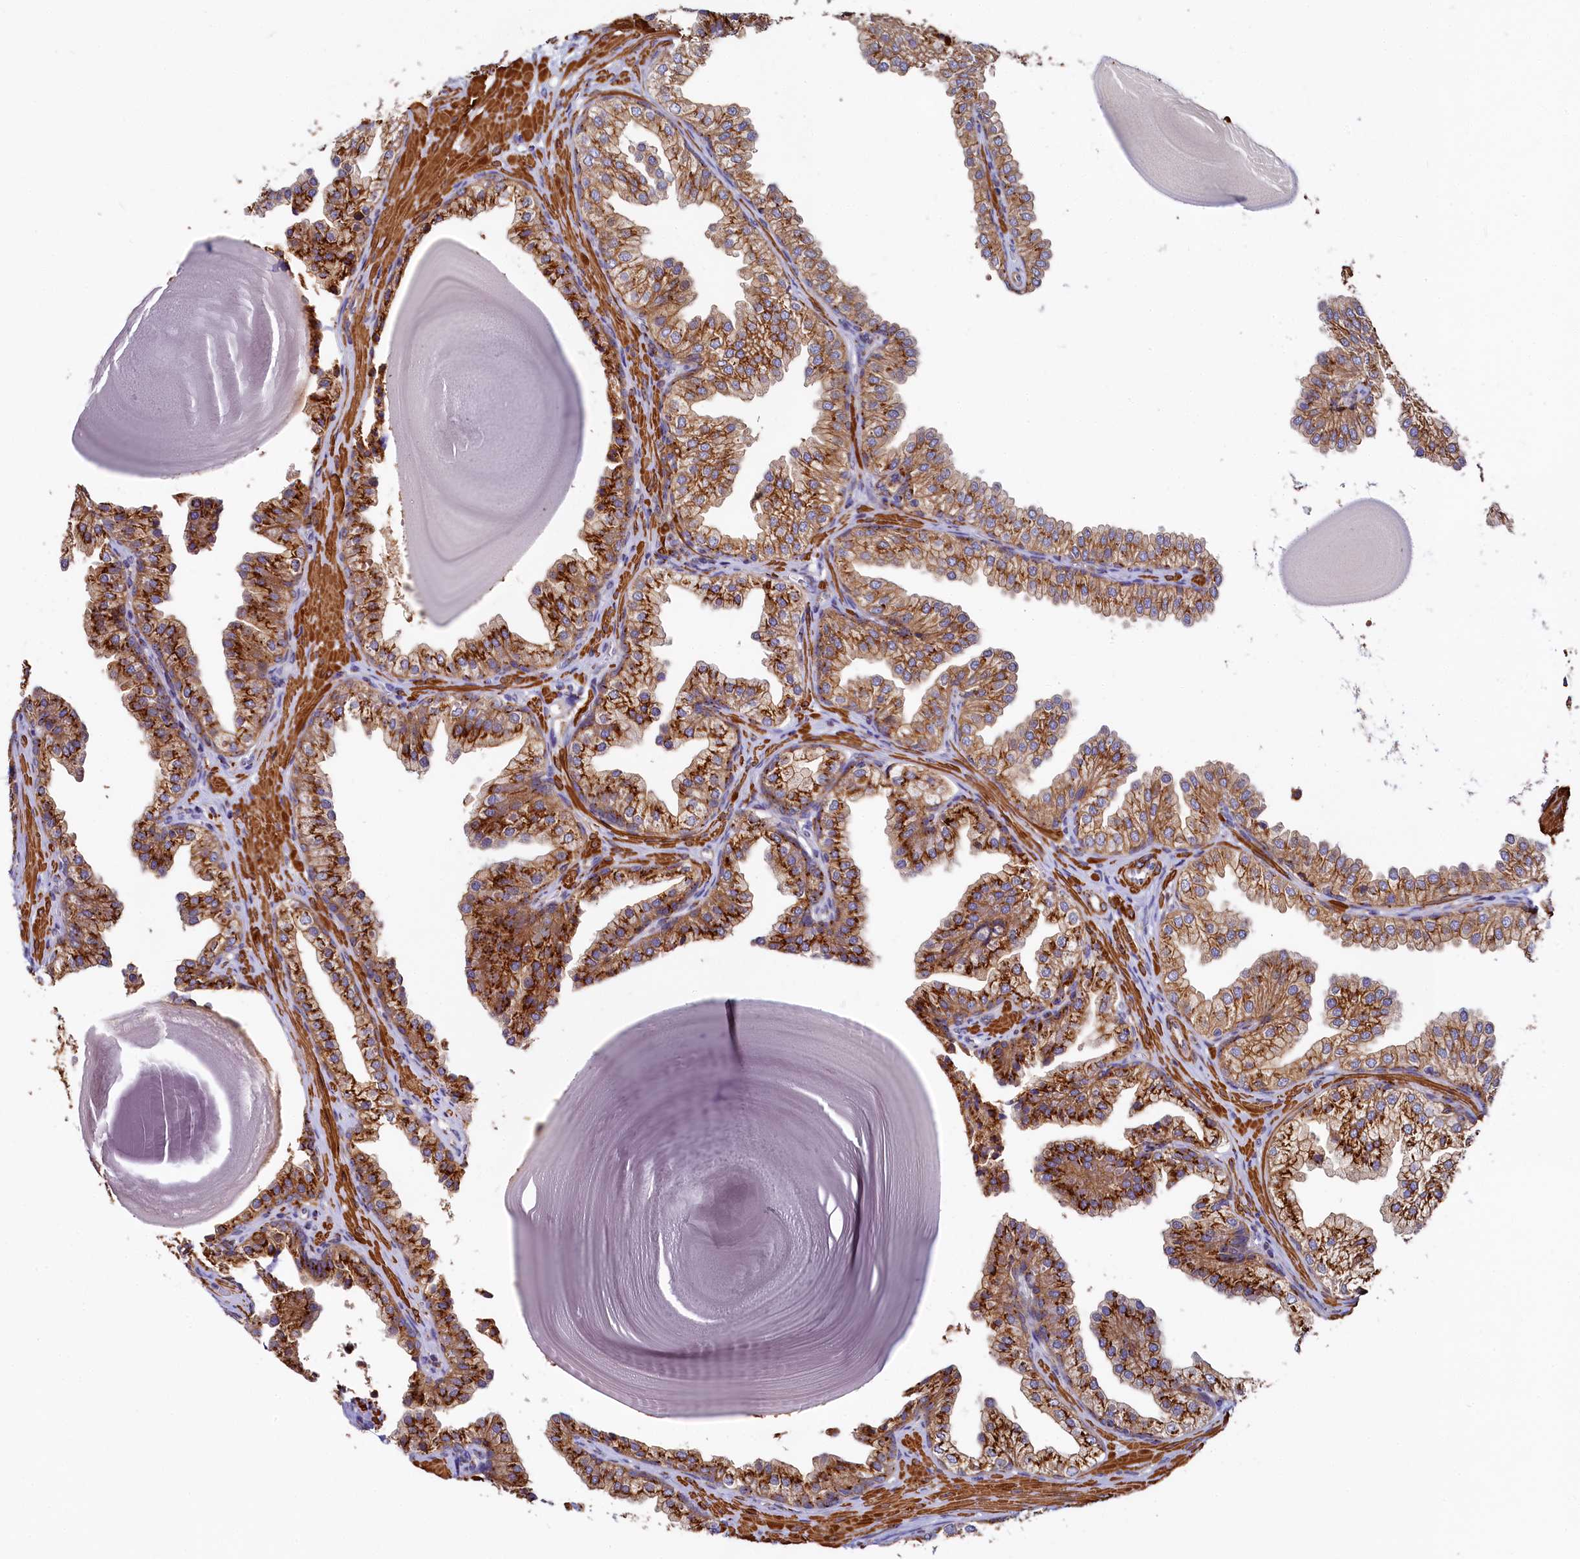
{"staining": {"intensity": "strong", "quantity": ">75%", "location": "cytoplasmic/membranous"}, "tissue": "prostate", "cell_type": "Glandular cells", "image_type": "normal", "snomed": [{"axis": "morphology", "description": "Normal tissue, NOS"}, {"axis": "topography", "description": "Prostate"}], "caption": "About >75% of glandular cells in unremarkable prostate display strong cytoplasmic/membranous protein staining as visualized by brown immunohistochemical staining.", "gene": "BET1L", "patient": {"sex": "male", "age": 48}}